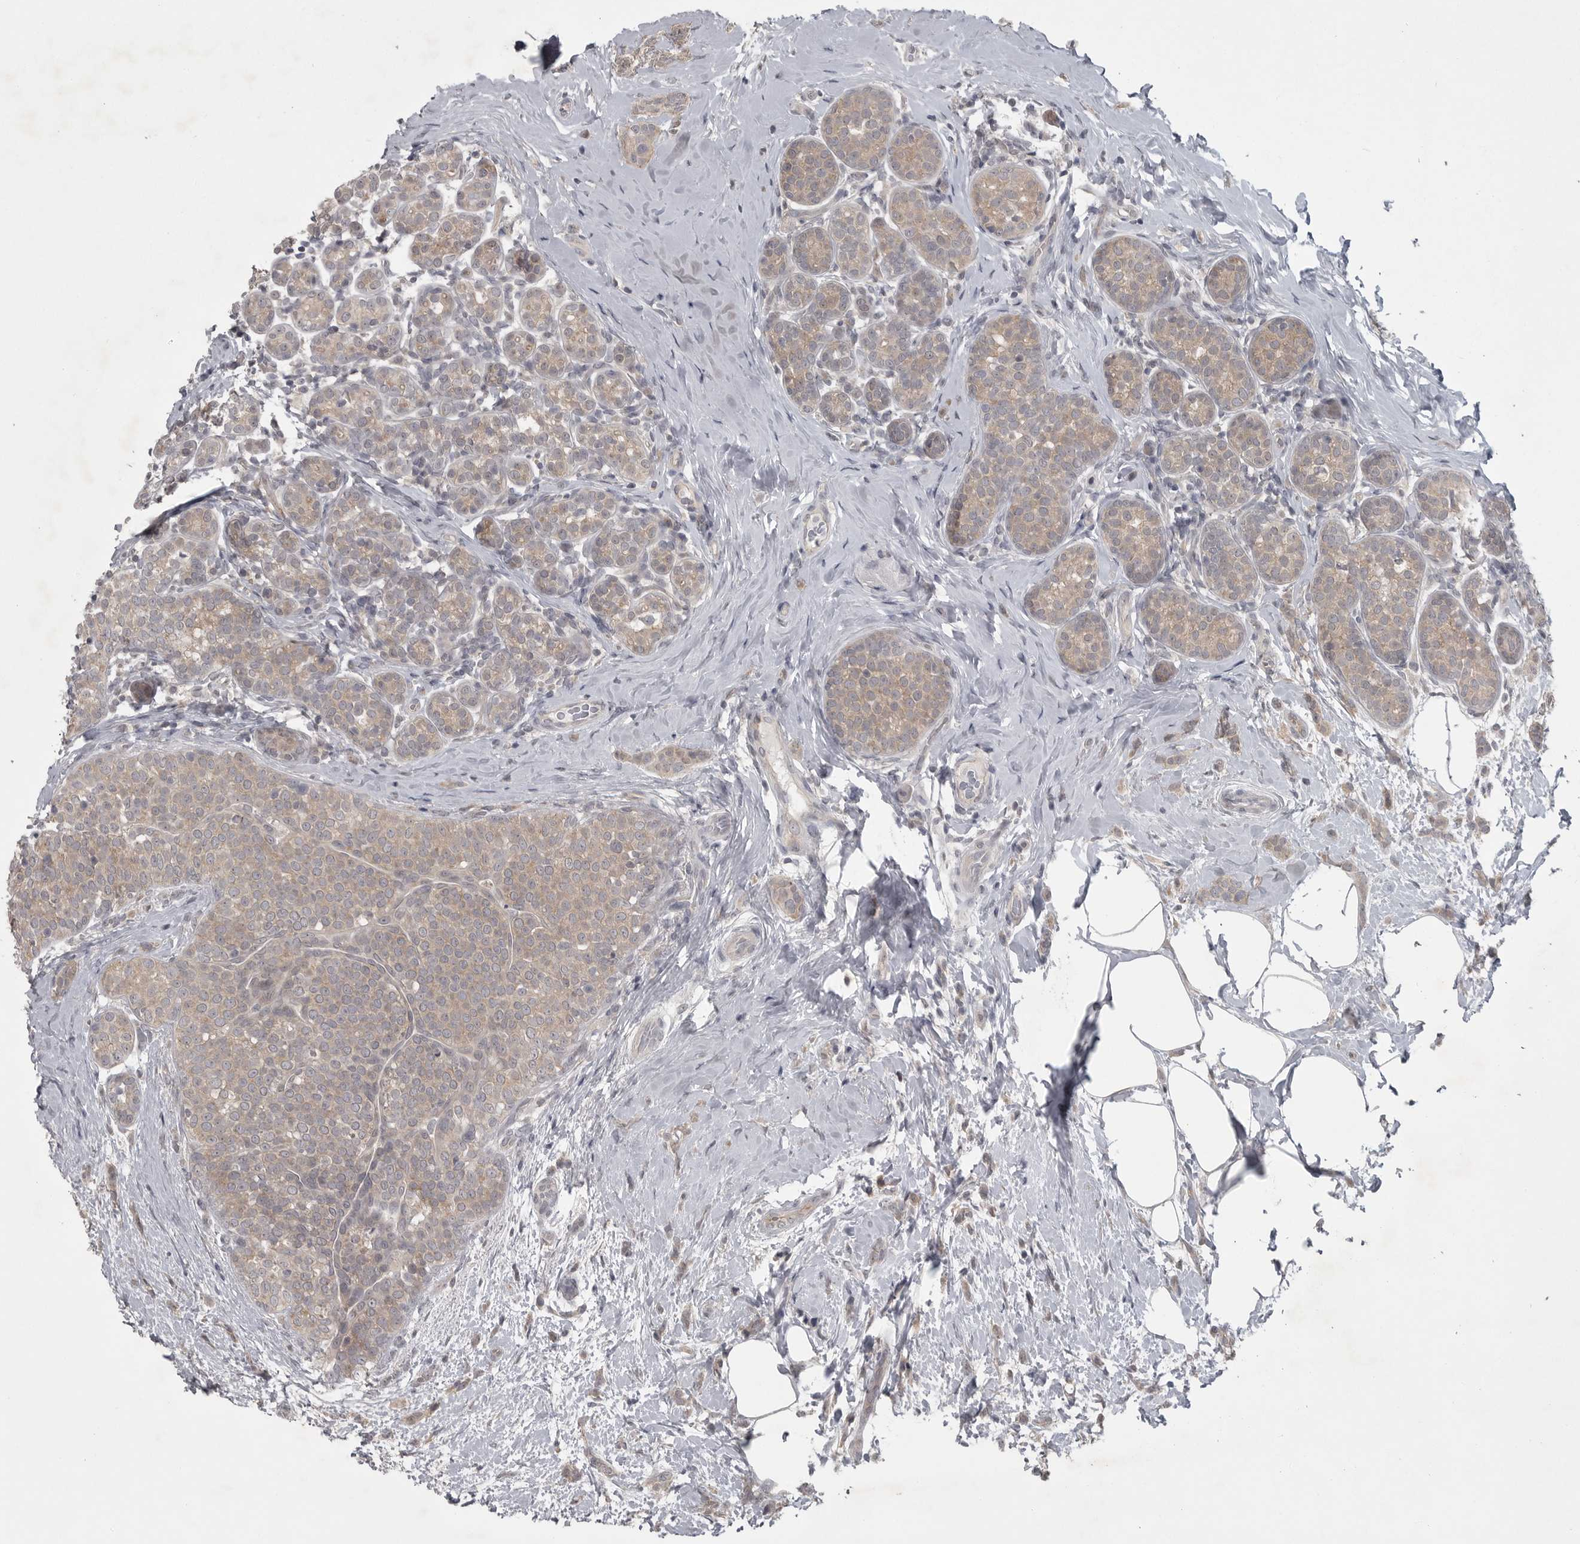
{"staining": {"intensity": "weak", "quantity": ">75%", "location": "cytoplasmic/membranous"}, "tissue": "breast cancer", "cell_type": "Tumor cells", "image_type": "cancer", "snomed": [{"axis": "morphology", "description": "Lobular carcinoma, in situ"}, {"axis": "morphology", "description": "Lobular carcinoma"}, {"axis": "topography", "description": "Breast"}], "caption": "Immunohistochemistry (IHC) image of neoplastic tissue: human breast cancer stained using immunohistochemistry reveals low levels of weak protein expression localized specifically in the cytoplasmic/membranous of tumor cells, appearing as a cytoplasmic/membranous brown color.", "gene": "PHF13", "patient": {"sex": "female", "age": 41}}